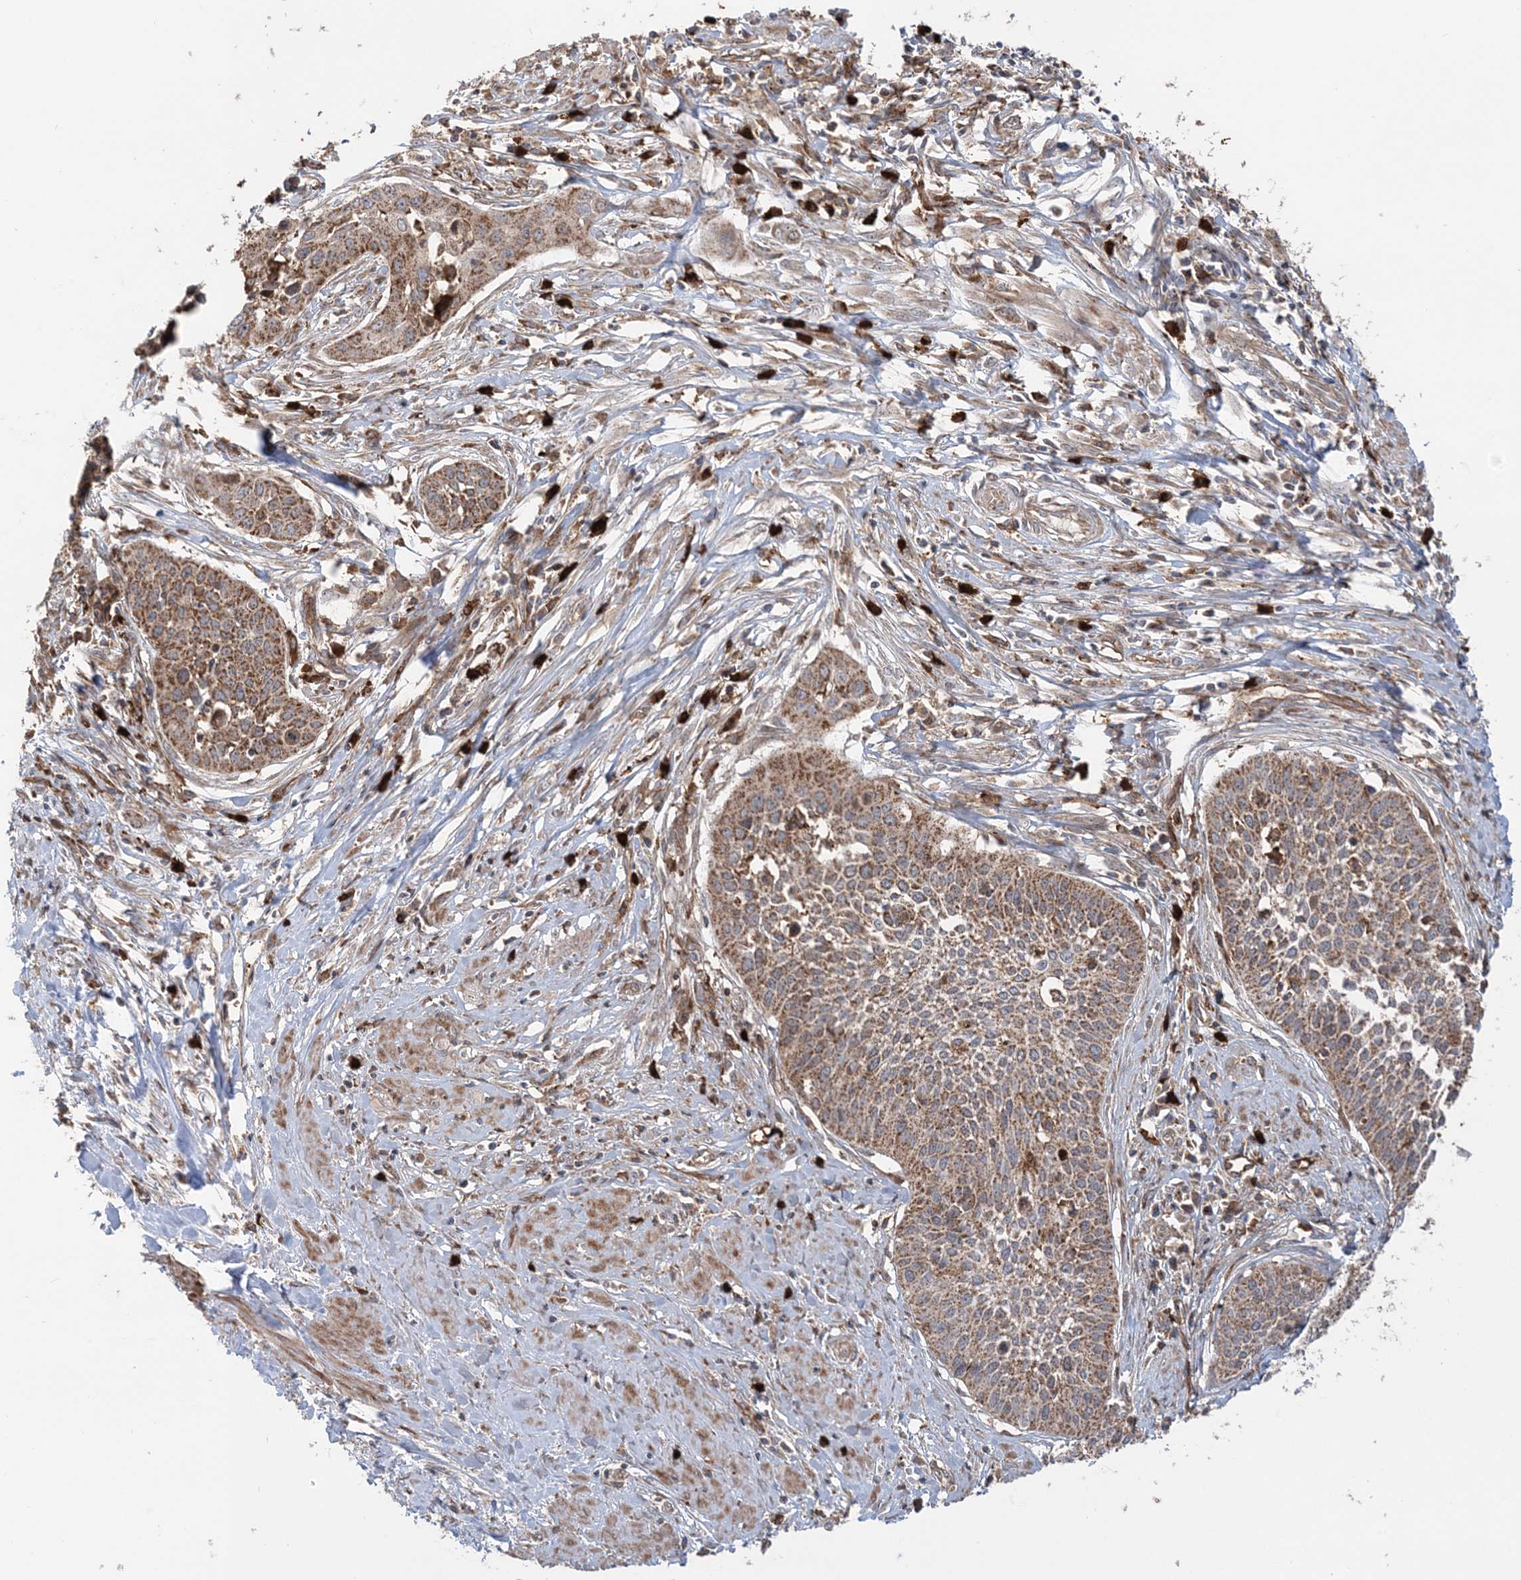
{"staining": {"intensity": "moderate", "quantity": ">75%", "location": "cytoplasmic/membranous"}, "tissue": "cervical cancer", "cell_type": "Tumor cells", "image_type": "cancer", "snomed": [{"axis": "morphology", "description": "Squamous cell carcinoma, NOS"}, {"axis": "topography", "description": "Cervix"}], "caption": "Brown immunohistochemical staining in human cervical squamous cell carcinoma demonstrates moderate cytoplasmic/membranous staining in about >75% of tumor cells.", "gene": "LRPPRC", "patient": {"sex": "female", "age": 34}}